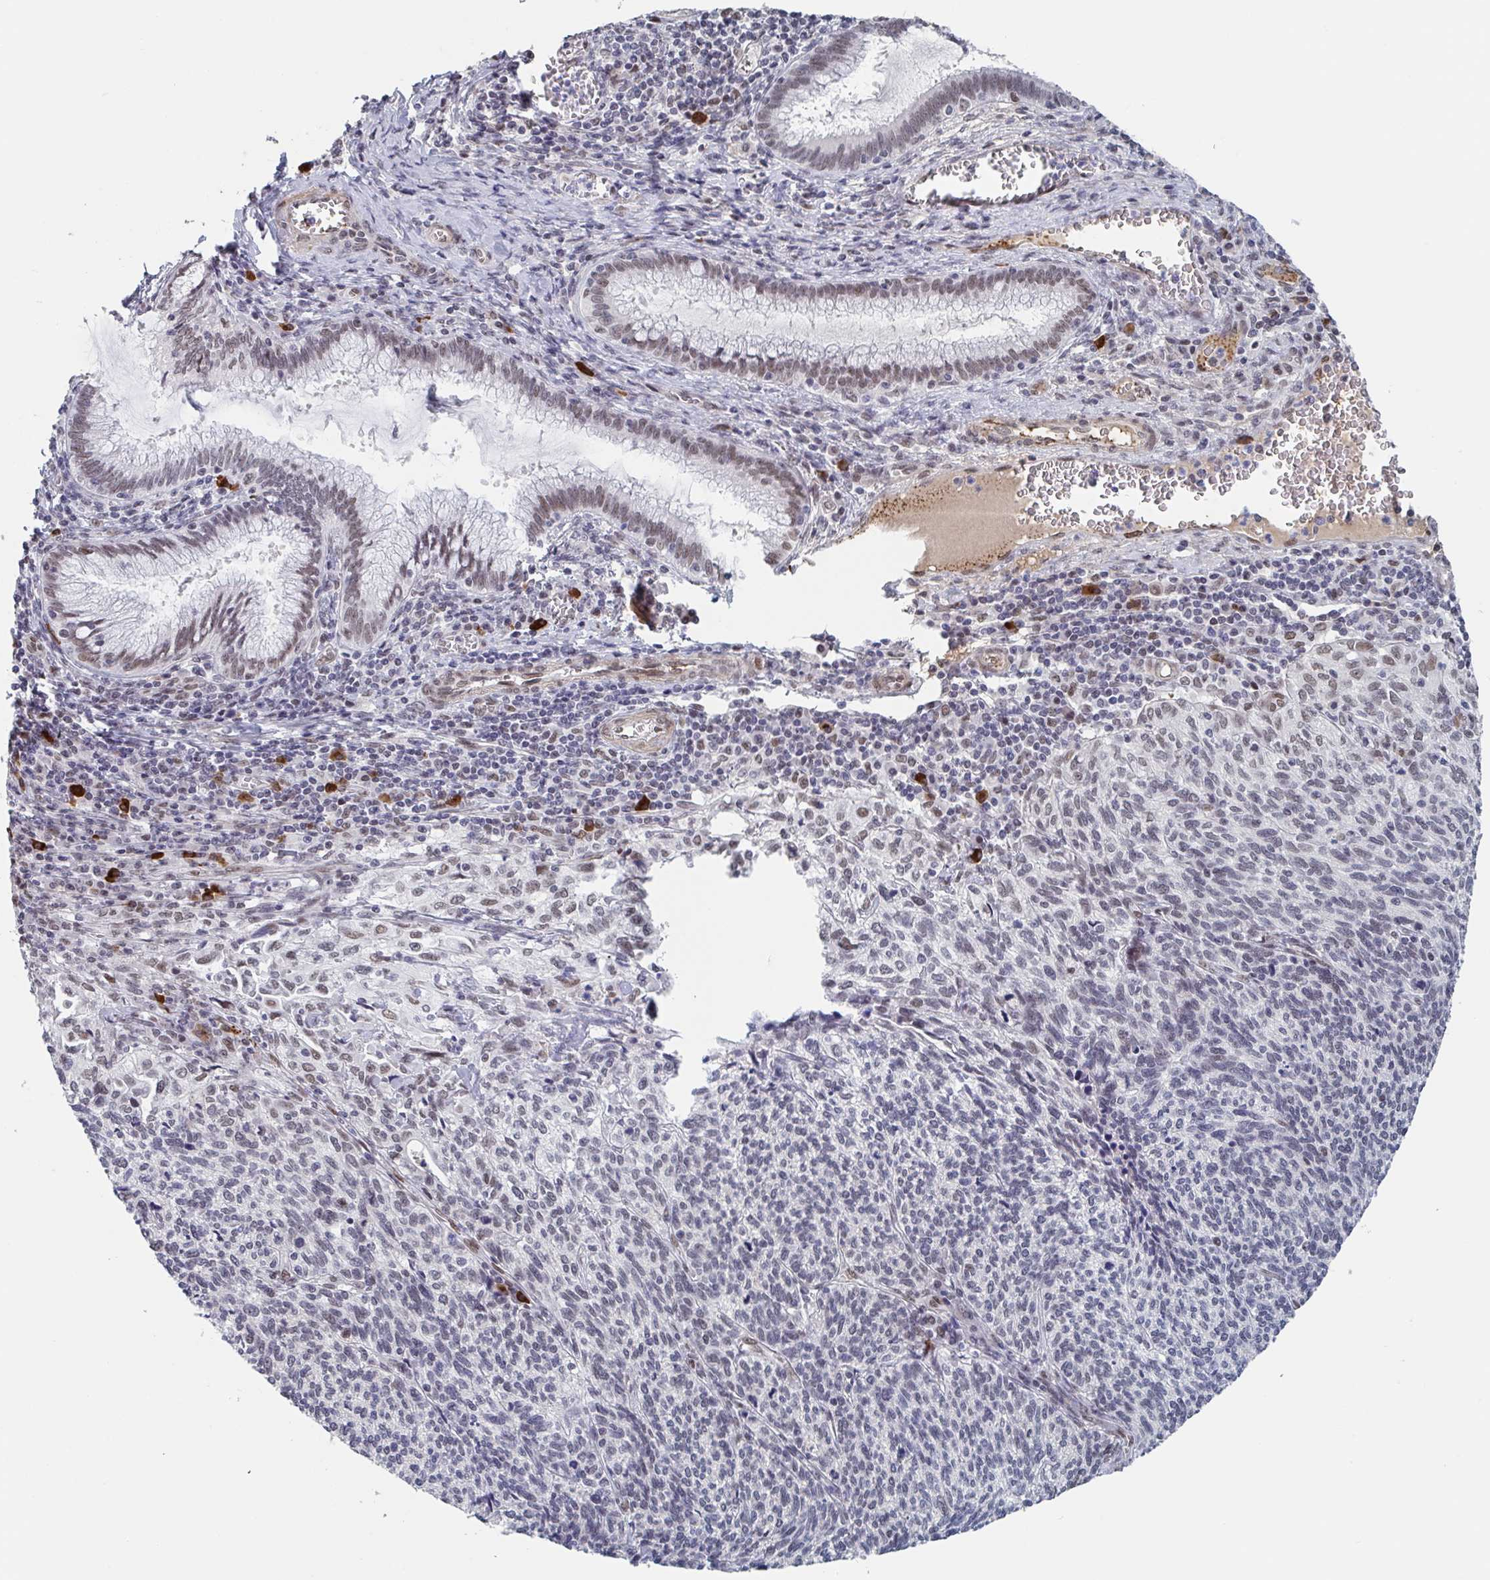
{"staining": {"intensity": "weak", "quantity": "25%-75%", "location": "nuclear"}, "tissue": "cervical cancer", "cell_type": "Tumor cells", "image_type": "cancer", "snomed": [{"axis": "morphology", "description": "Squamous cell carcinoma, NOS"}, {"axis": "topography", "description": "Cervix"}], "caption": "There is low levels of weak nuclear positivity in tumor cells of cervical cancer, as demonstrated by immunohistochemical staining (brown color).", "gene": "BCL7B", "patient": {"sex": "female", "age": 45}}